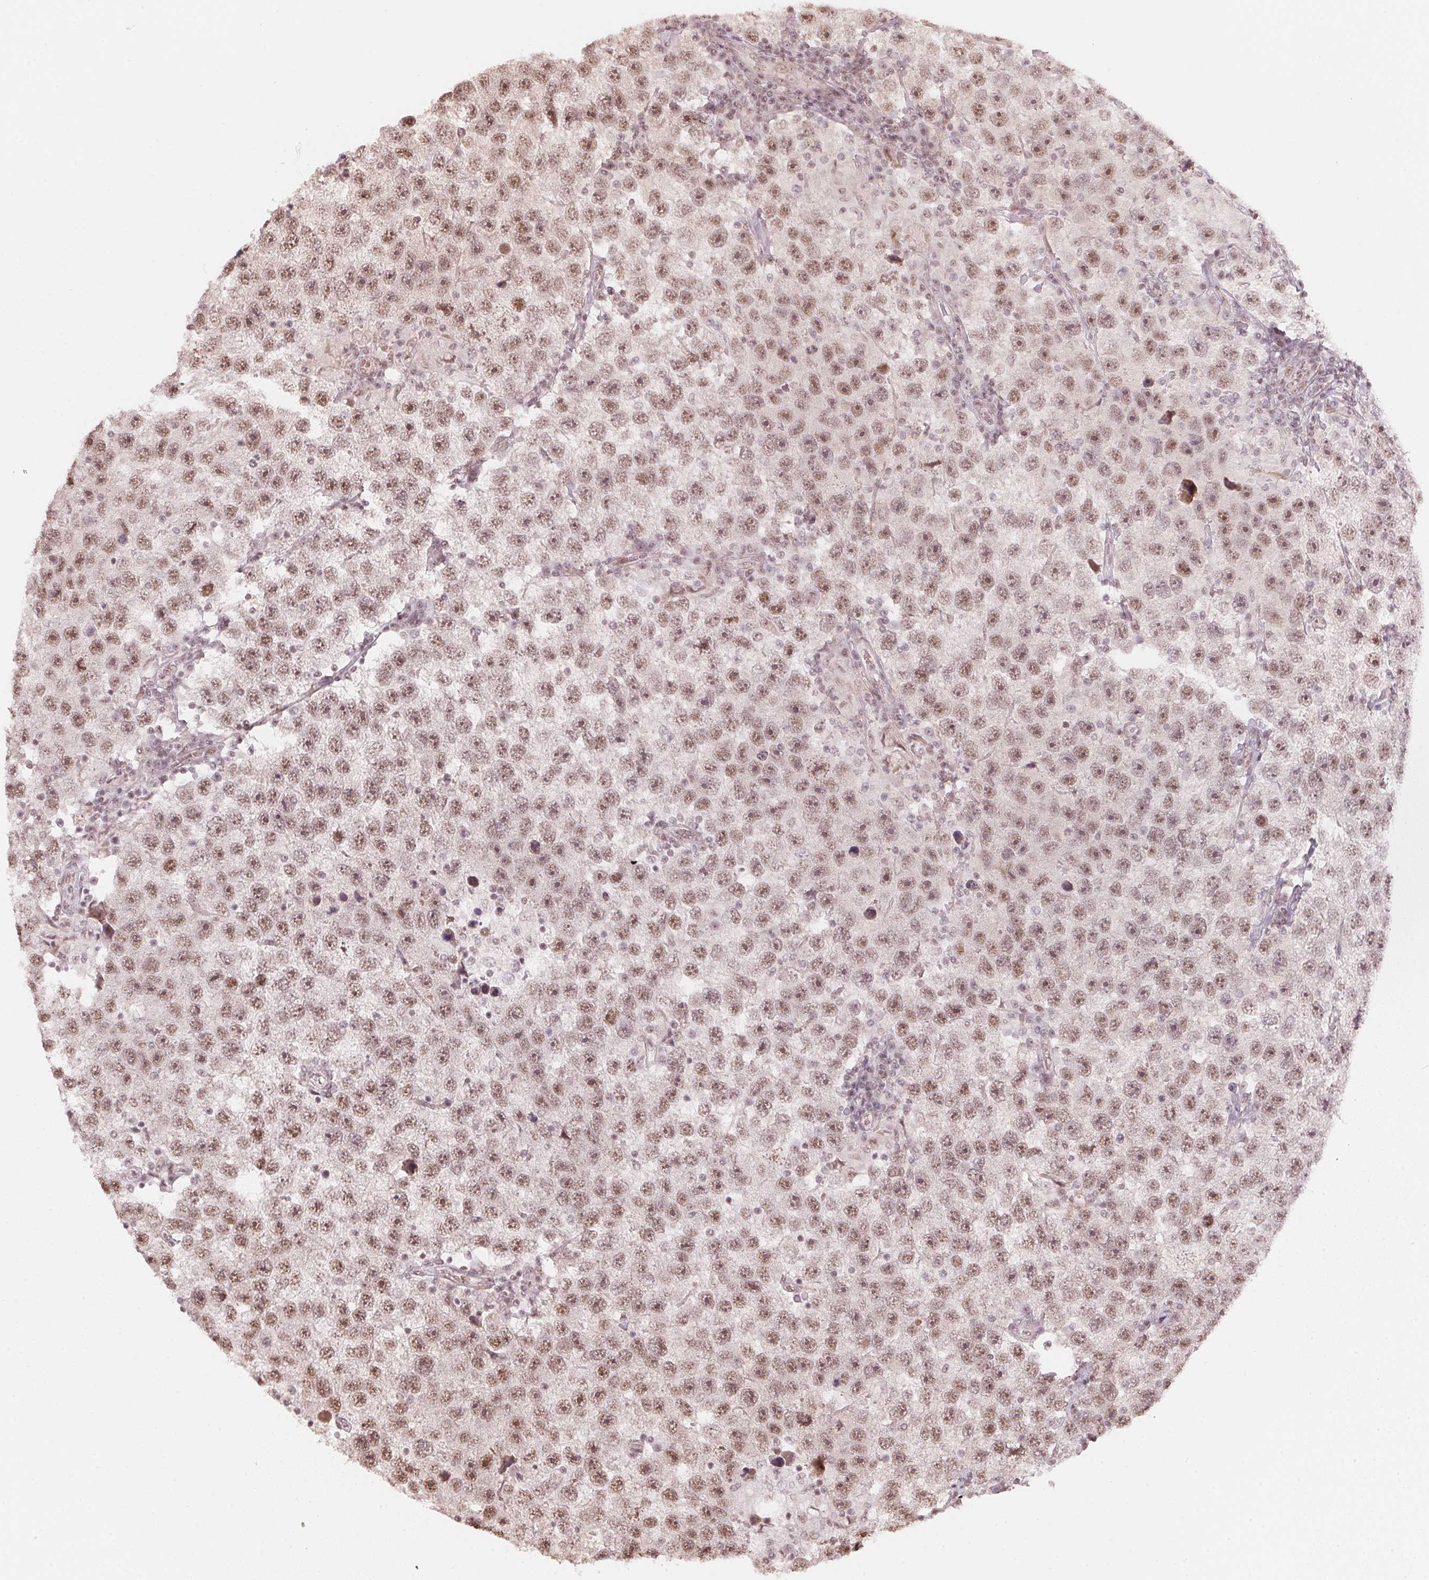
{"staining": {"intensity": "moderate", "quantity": ">75%", "location": "nuclear"}, "tissue": "testis cancer", "cell_type": "Tumor cells", "image_type": "cancer", "snomed": [{"axis": "morphology", "description": "Seminoma, NOS"}, {"axis": "topography", "description": "Testis"}], "caption": "Human testis cancer stained with a protein marker demonstrates moderate staining in tumor cells.", "gene": "KAT6A", "patient": {"sex": "male", "age": 26}}